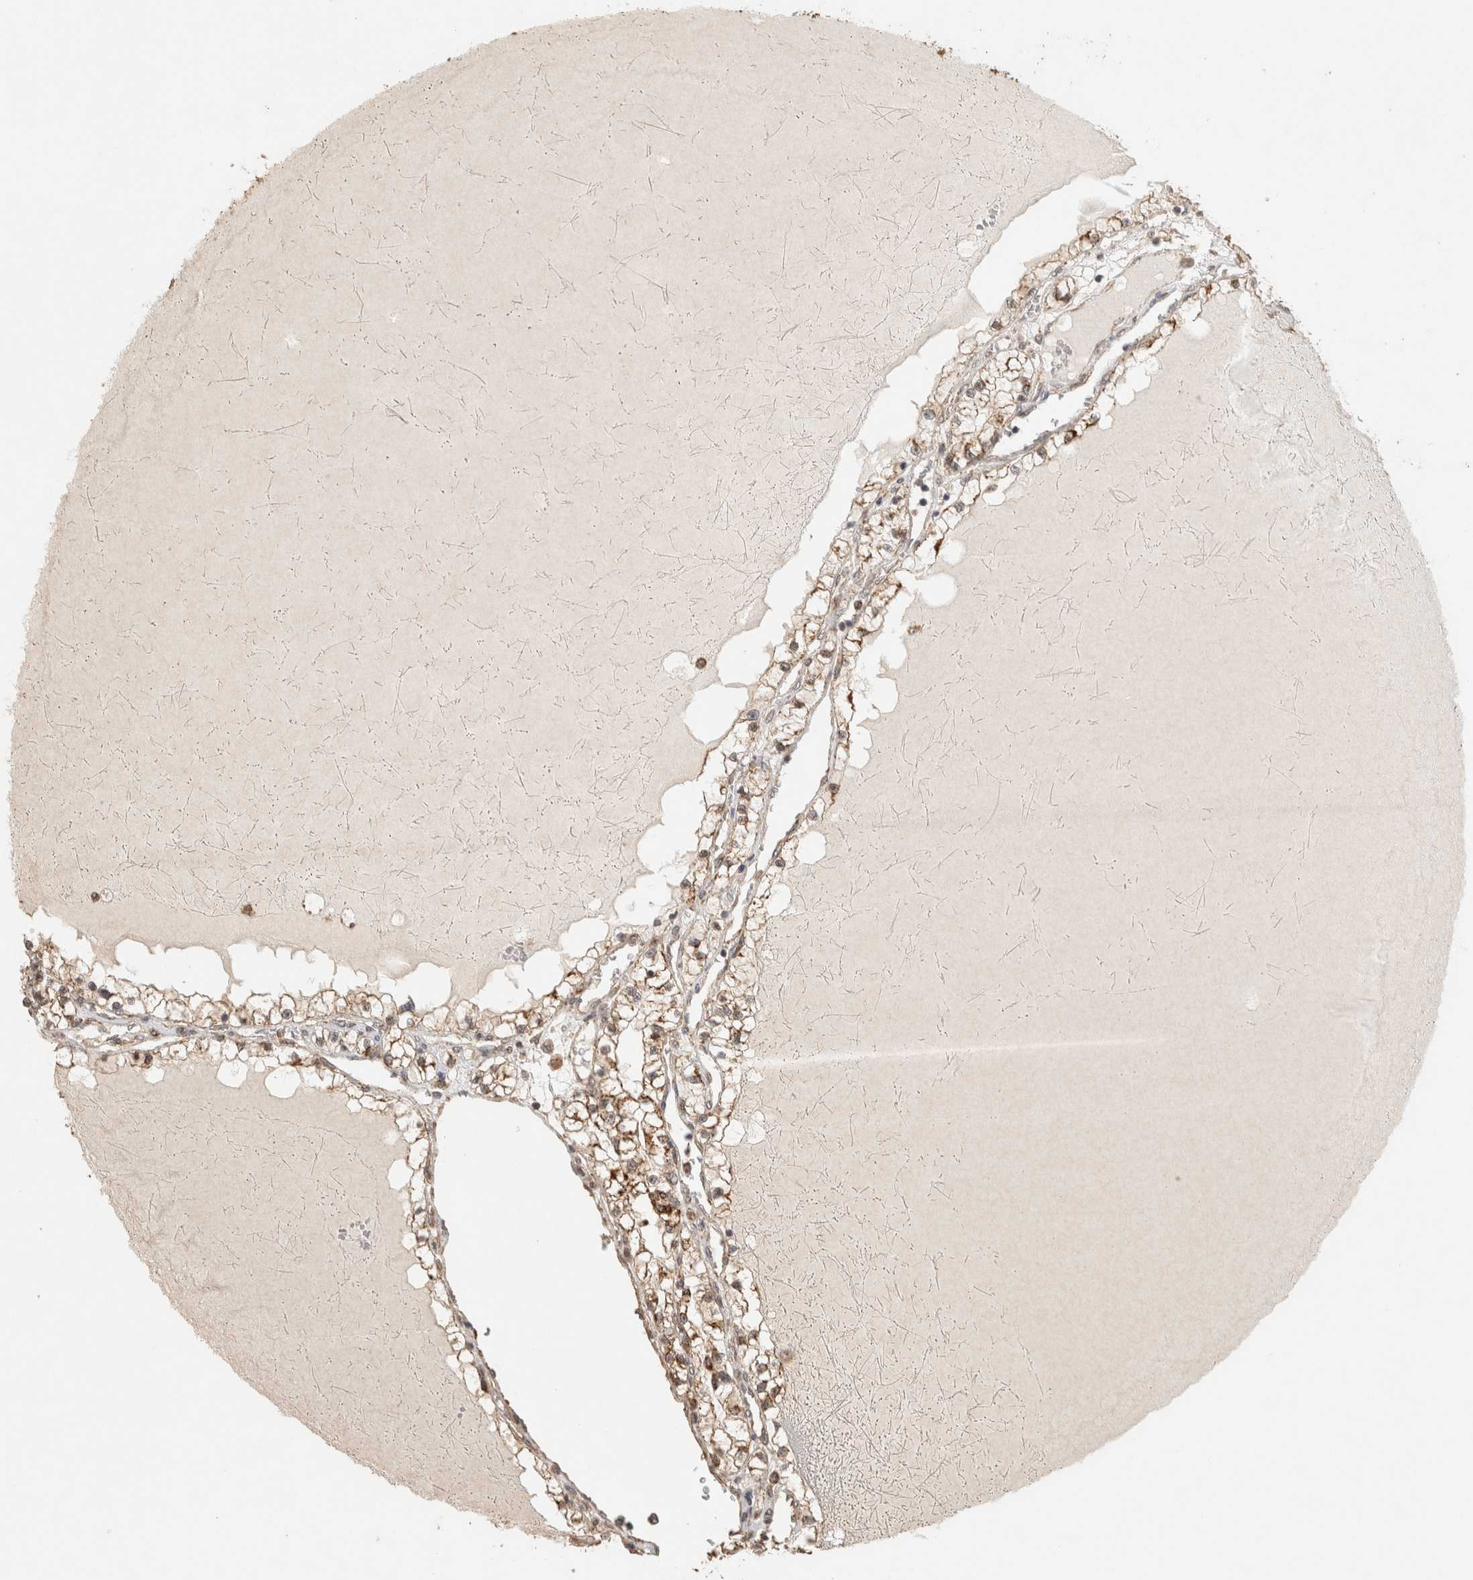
{"staining": {"intensity": "moderate", "quantity": ">75%", "location": "cytoplasmic/membranous"}, "tissue": "renal cancer", "cell_type": "Tumor cells", "image_type": "cancer", "snomed": [{"axis": "morphology", "description": "Adenocarcinoma, NOS"}, {"axis": "topography", "description": "Kidney"}], "caption": "DAB immunohistochemical staining of renal adenocarcinoma displays moderate cytoplasmic/membranous protein staining in about >75% of tumor cells. (Brightfield microscopy of DAB IHC at high magnification).", "gene": "BNIP3L", "patient": {"sex": "male", "age": 68}}